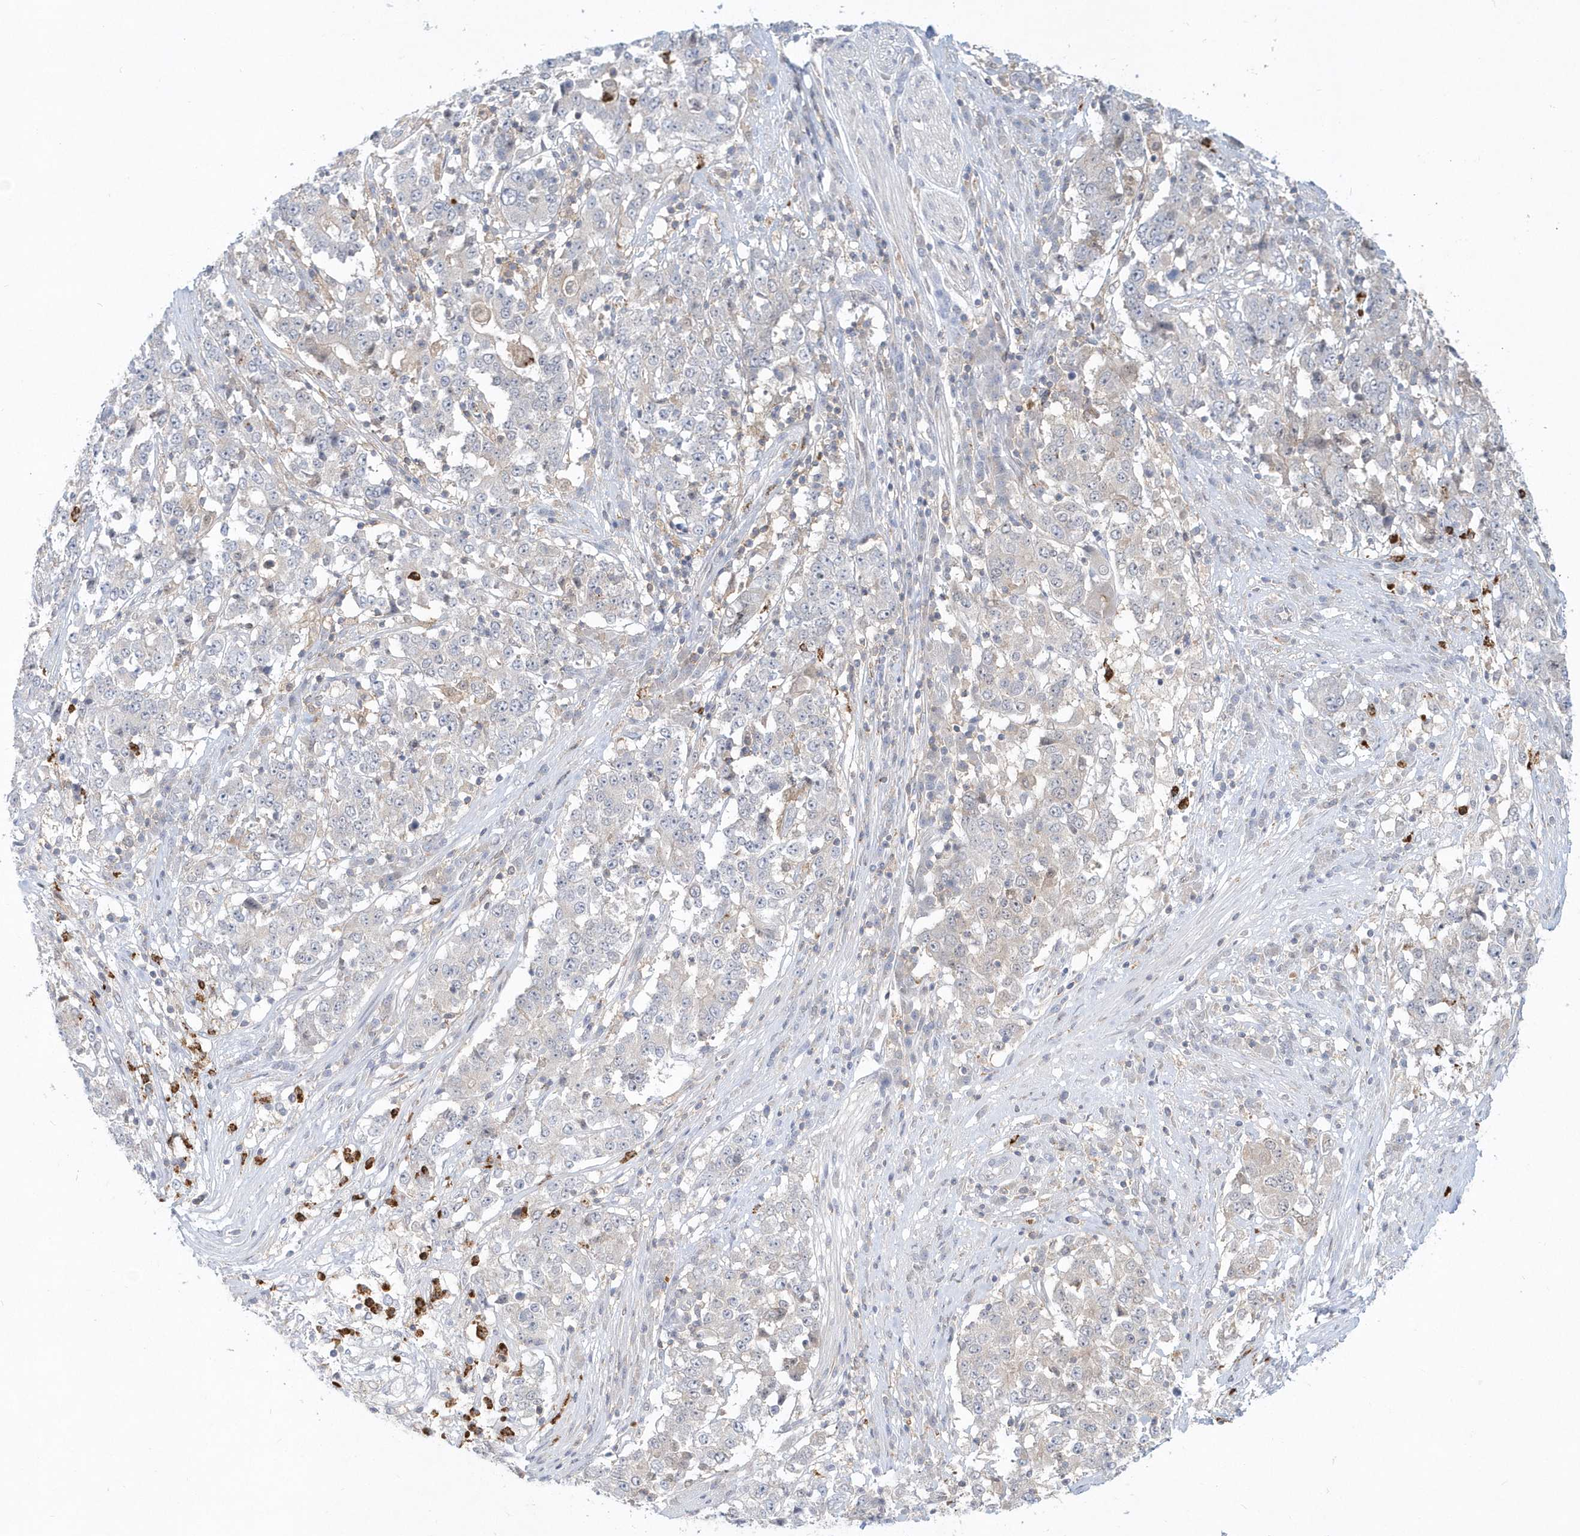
{"staining": {"intensity": "negative", "quantity": "none", "location": "none"}, "tissue": "stomach cancer", "cell_type": "Tumor cells", "image_type": "cancer", "snomed": [{"axis": "morphology", "description": "Adenocarcinoma, NOS"}, {"axis": "topography", "description": "Stomach"}], "caption": "Tumor cells are negative for protein expression in human stomach cancer.", "gene": "RNF7", "patient": {"sex": "male", "age": 59}}